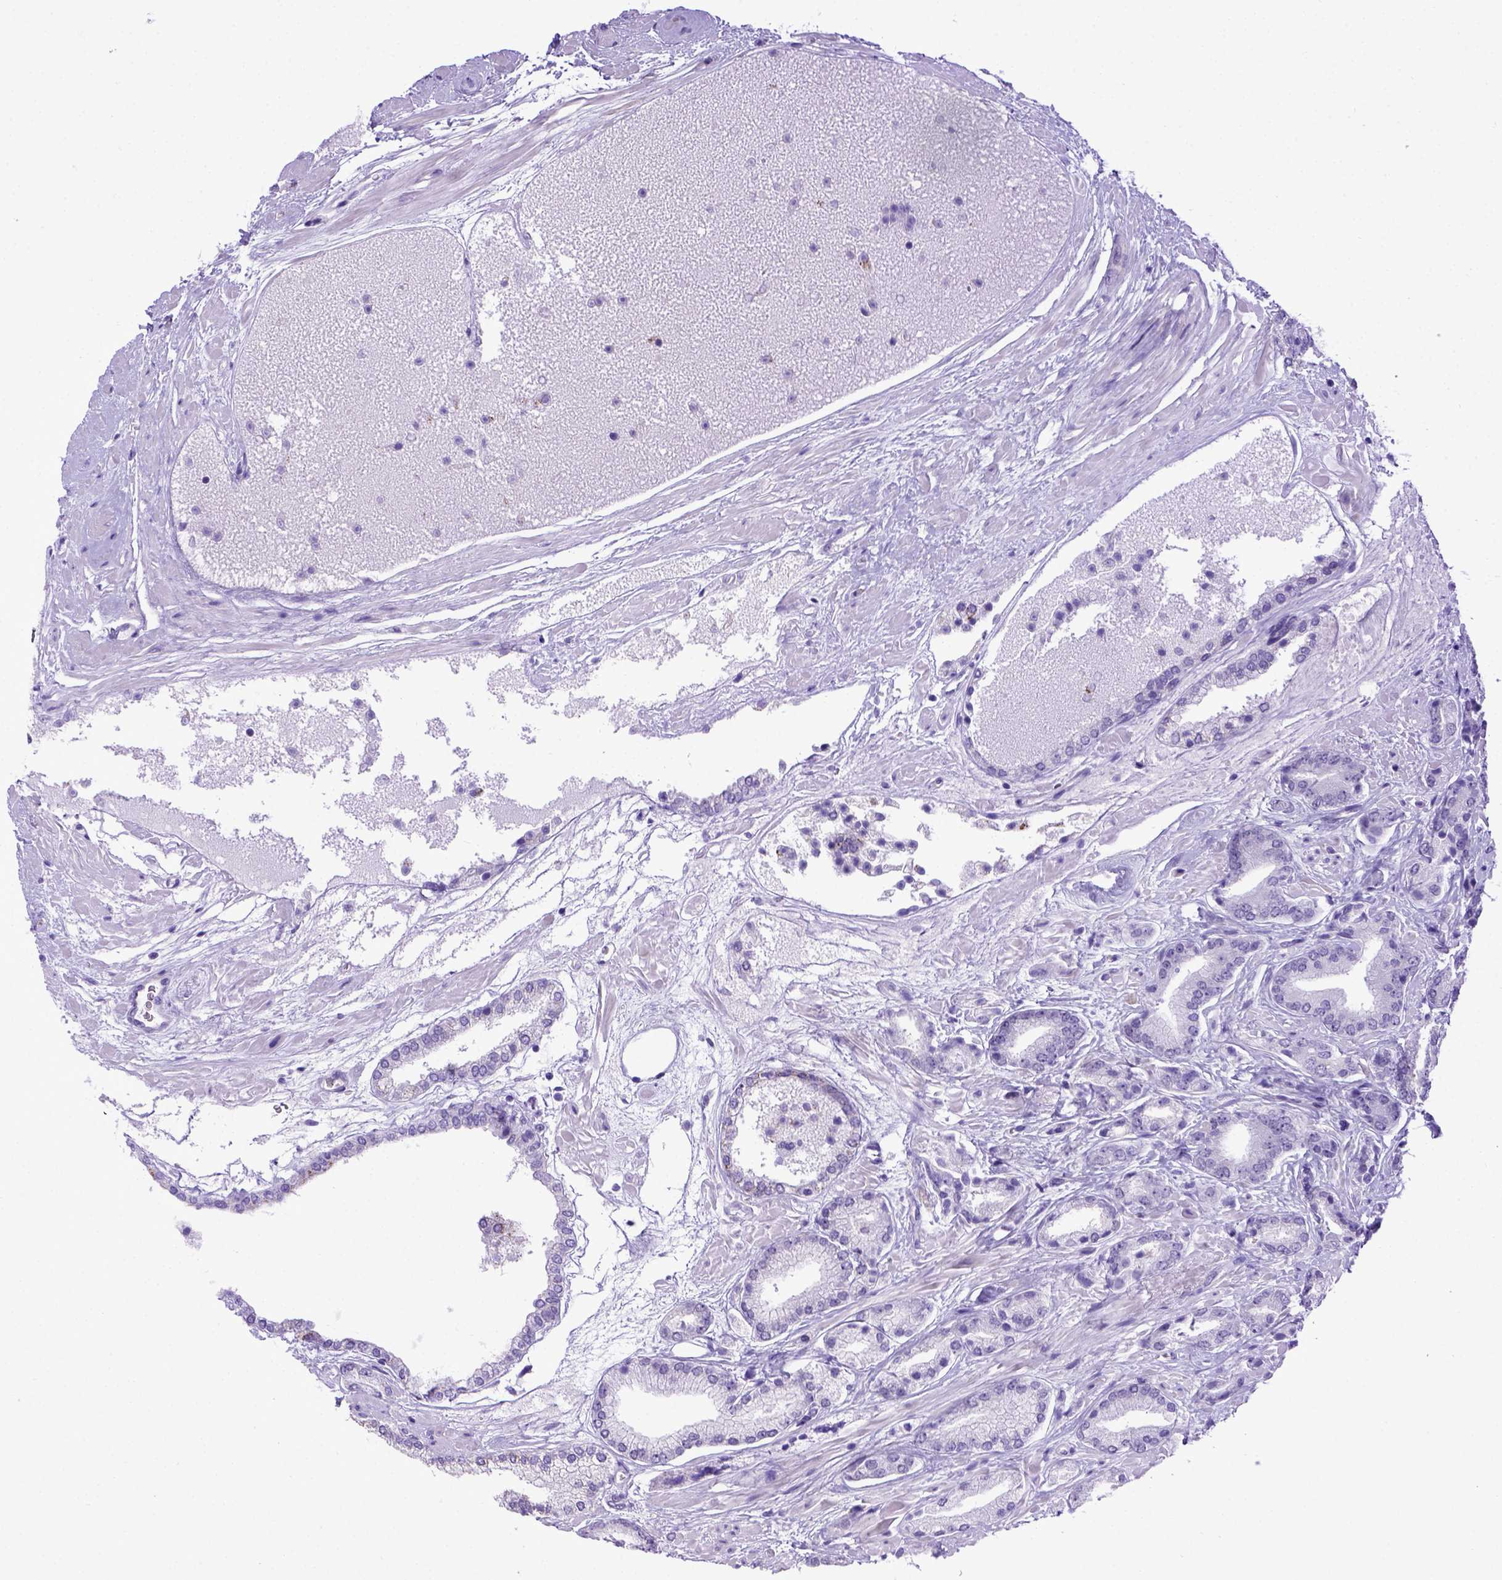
{"staining": {"intensity": "negative", "quantity": "none", "location": "none"}, "tissue": "prostate cancer", "cell_type": "Tumor cells", "image_type": "cancer", "snomed": [{"axis": "morphology", "description": "Adenocarcinoma, High grade"}, {"axis": "topography", "description": "Prostate"}], "caption": "Tumor cells show no significant protein staining in prostate cancer (high-grade adenocarcinoma). (Stains: DAB (3,3'-diaminobenzidine) immunohistochemistry with hematoxylin counter stain, Microscopy: brightfield microscopy at high magnification).", "gene": "ADAM12", "patient": {"sex": "male", "age": 56}}